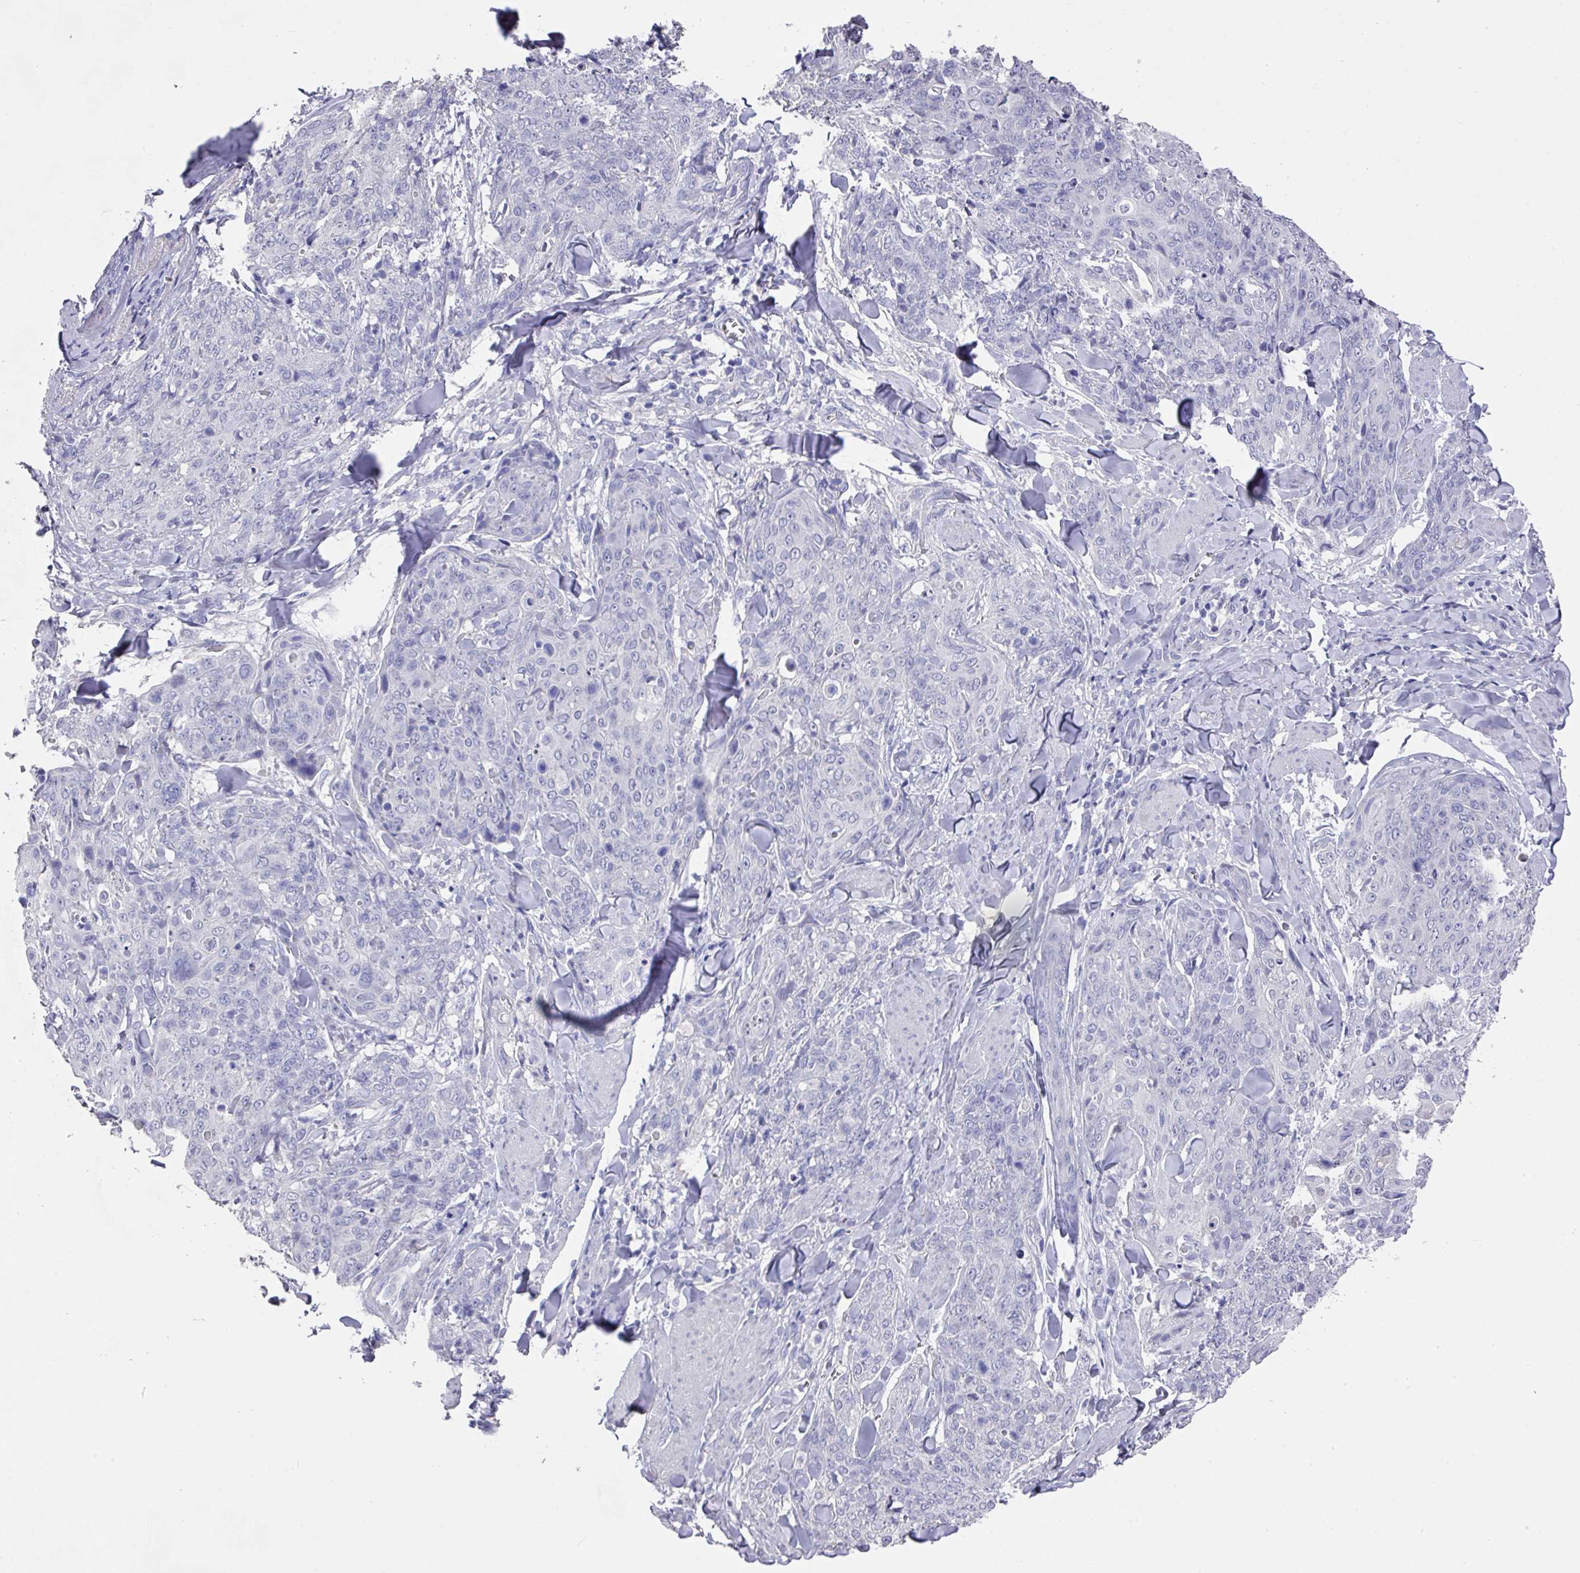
{"staining": {"intensity": "negative", "quantity": "none", "location": "none"}, "tissue": "skin cancer", "cell_type": "Tumor cells", "image_type": "cancer", "snomed": [{"axis": "morphology", "description": "Squamous cell carcinoma, NOS"}, {"axis": "topography", "description": "Skin"}, {"axis": "topography", "description": "Vulva"}], "caption": "The micrograph demonstrates no staining of tumor cells in skin cancer. The staining is performed using DAB (3,3'-diaminobenzidine) brown chromogen with nuclei counter-stained in using hematoxylin.", "gene": "DAZL", "patient": {"sex": "female", "age": 85}}